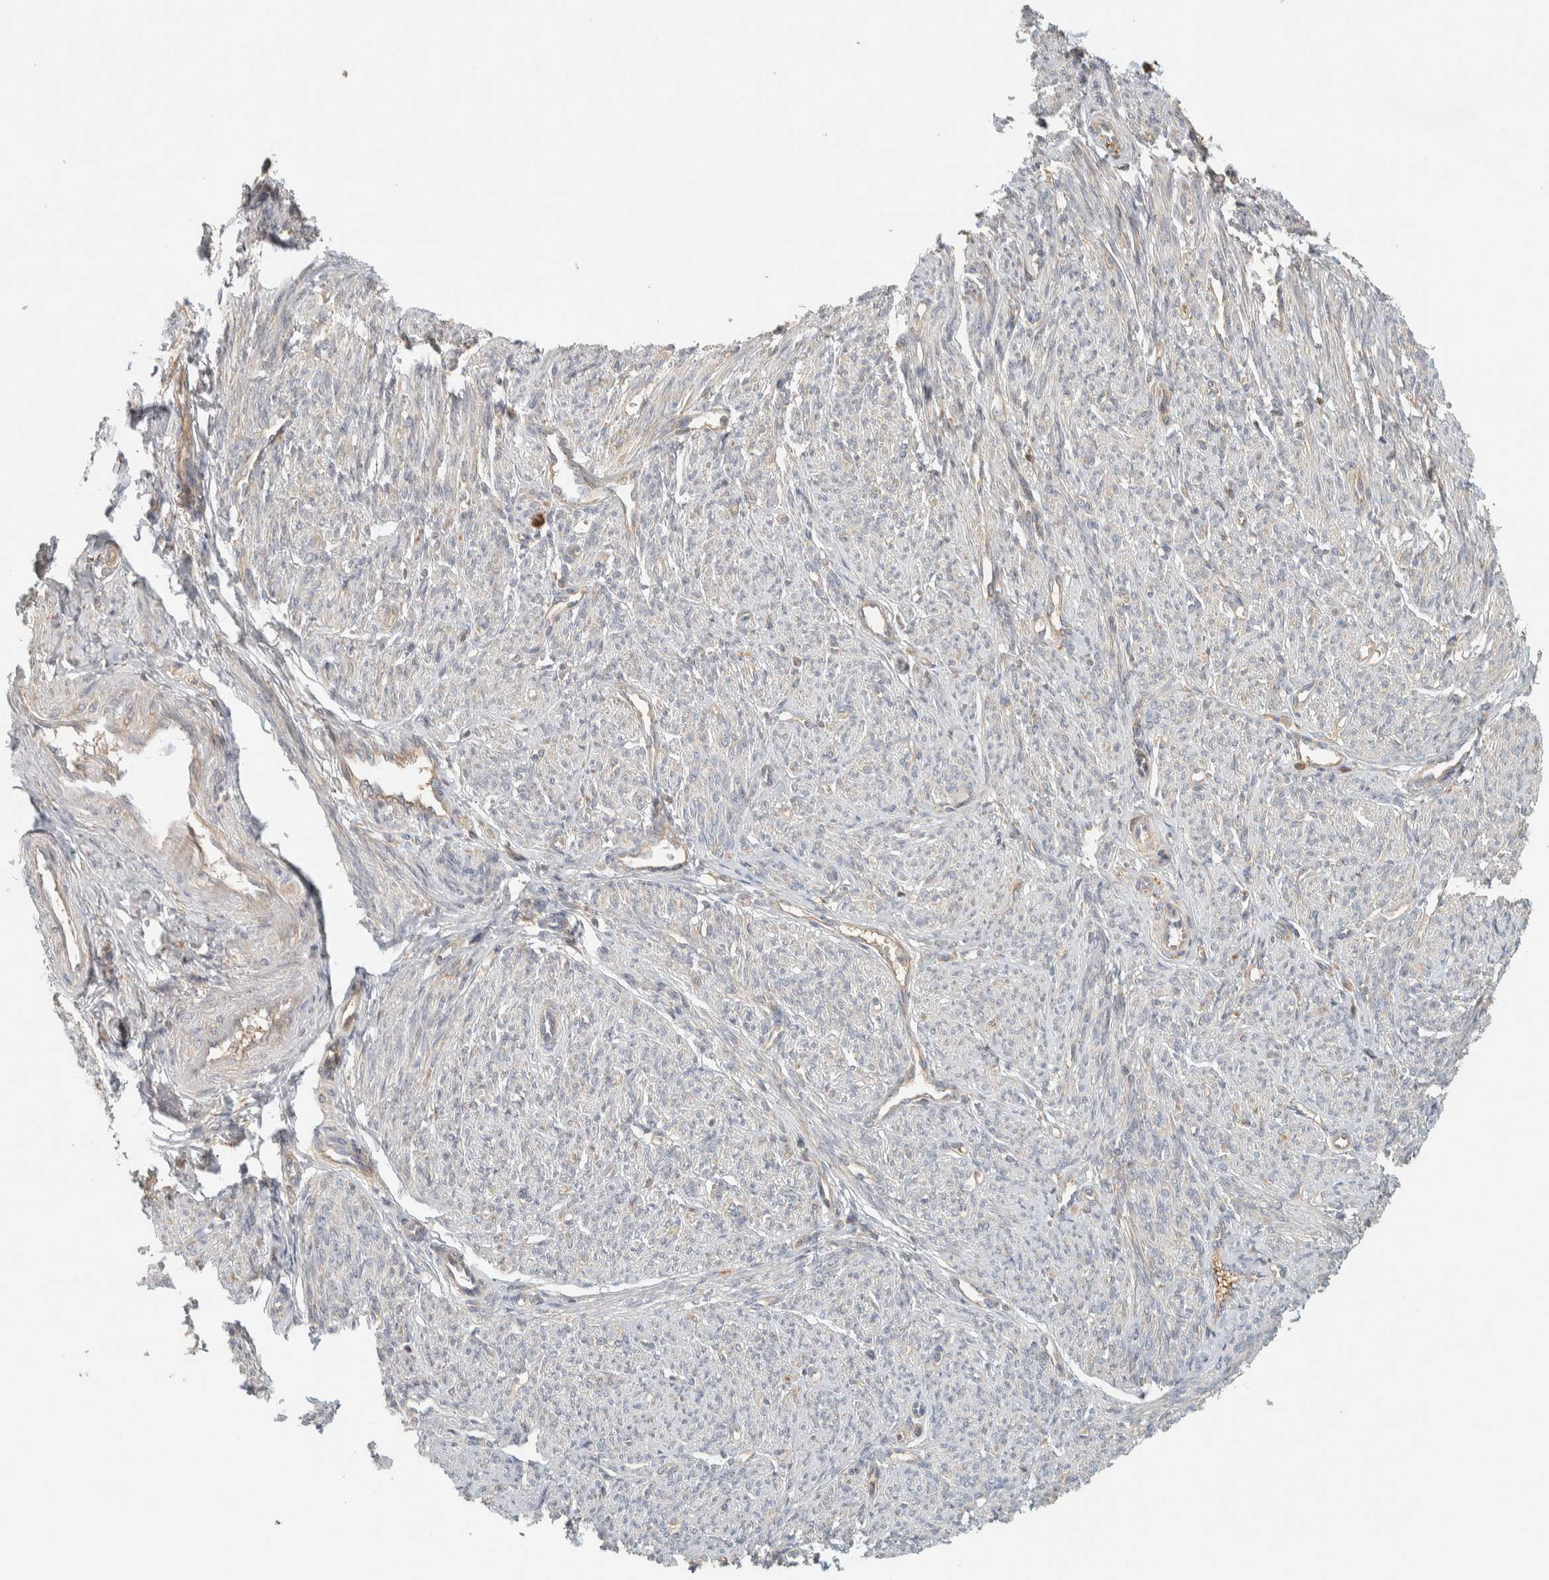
{"staining": {"intensity": "weak", "quantity": "<25%", "location": "cytoplasmic/membranous"}, "tissue": "smooth muscle", "cell_type": "Smooth muscle cells", "image_type": "normal", "snomed": [{"axis": "morphology", "description": "Normal tissue, NOS"}, {"axis": "topography", "description": "Smooth muscle"}], "caption": "Image shows no protein expression in smooth muscle cells of normal smooth muscle. (DAB immunohistochemistry, high magnification).", "gene": "FAM167A", "patient": {"sex": "female", "age": 65}}